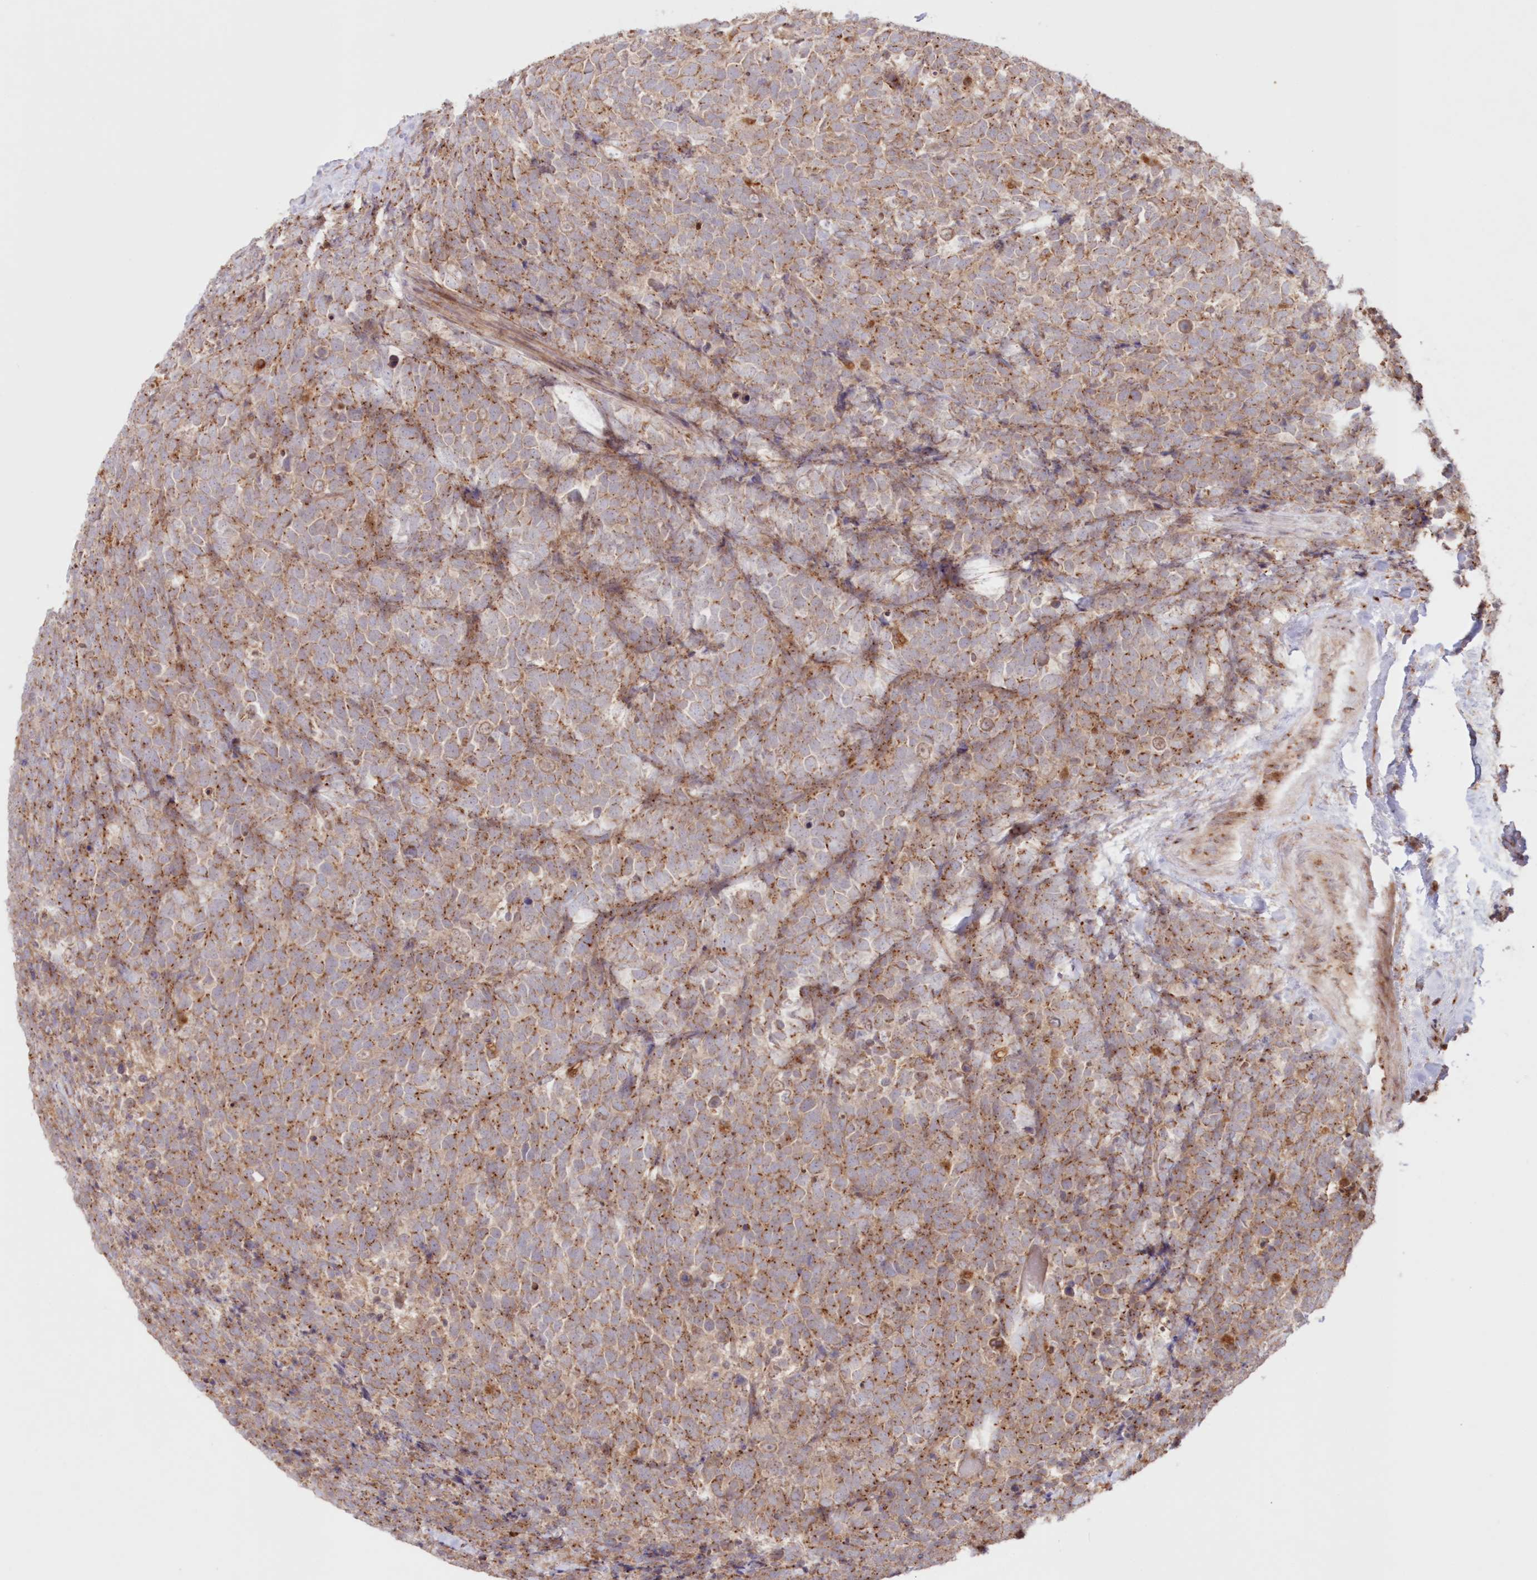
{"staining": {"intensity": "moderate", "quantity": ">75%", "location": "cytoplasmic/membranous"}, "tissue": "urothelial cancer", "cell_type": "Tumor cells", "image_type": "cancer", "snomed": [{"axis": "morphology", "description": "Urothelial carcinoma, High grade"}, {"axis": "topography", "description": "Urinary bladder"}], "caption": "A medium amount of moderate cytoplasmic/membranous expression is present in approximately >75% of tumor cells in high-grade urothelial carcinoma tissue.", "gene": "ABCC3", "patient": {"sex": "female", "age": 82}}